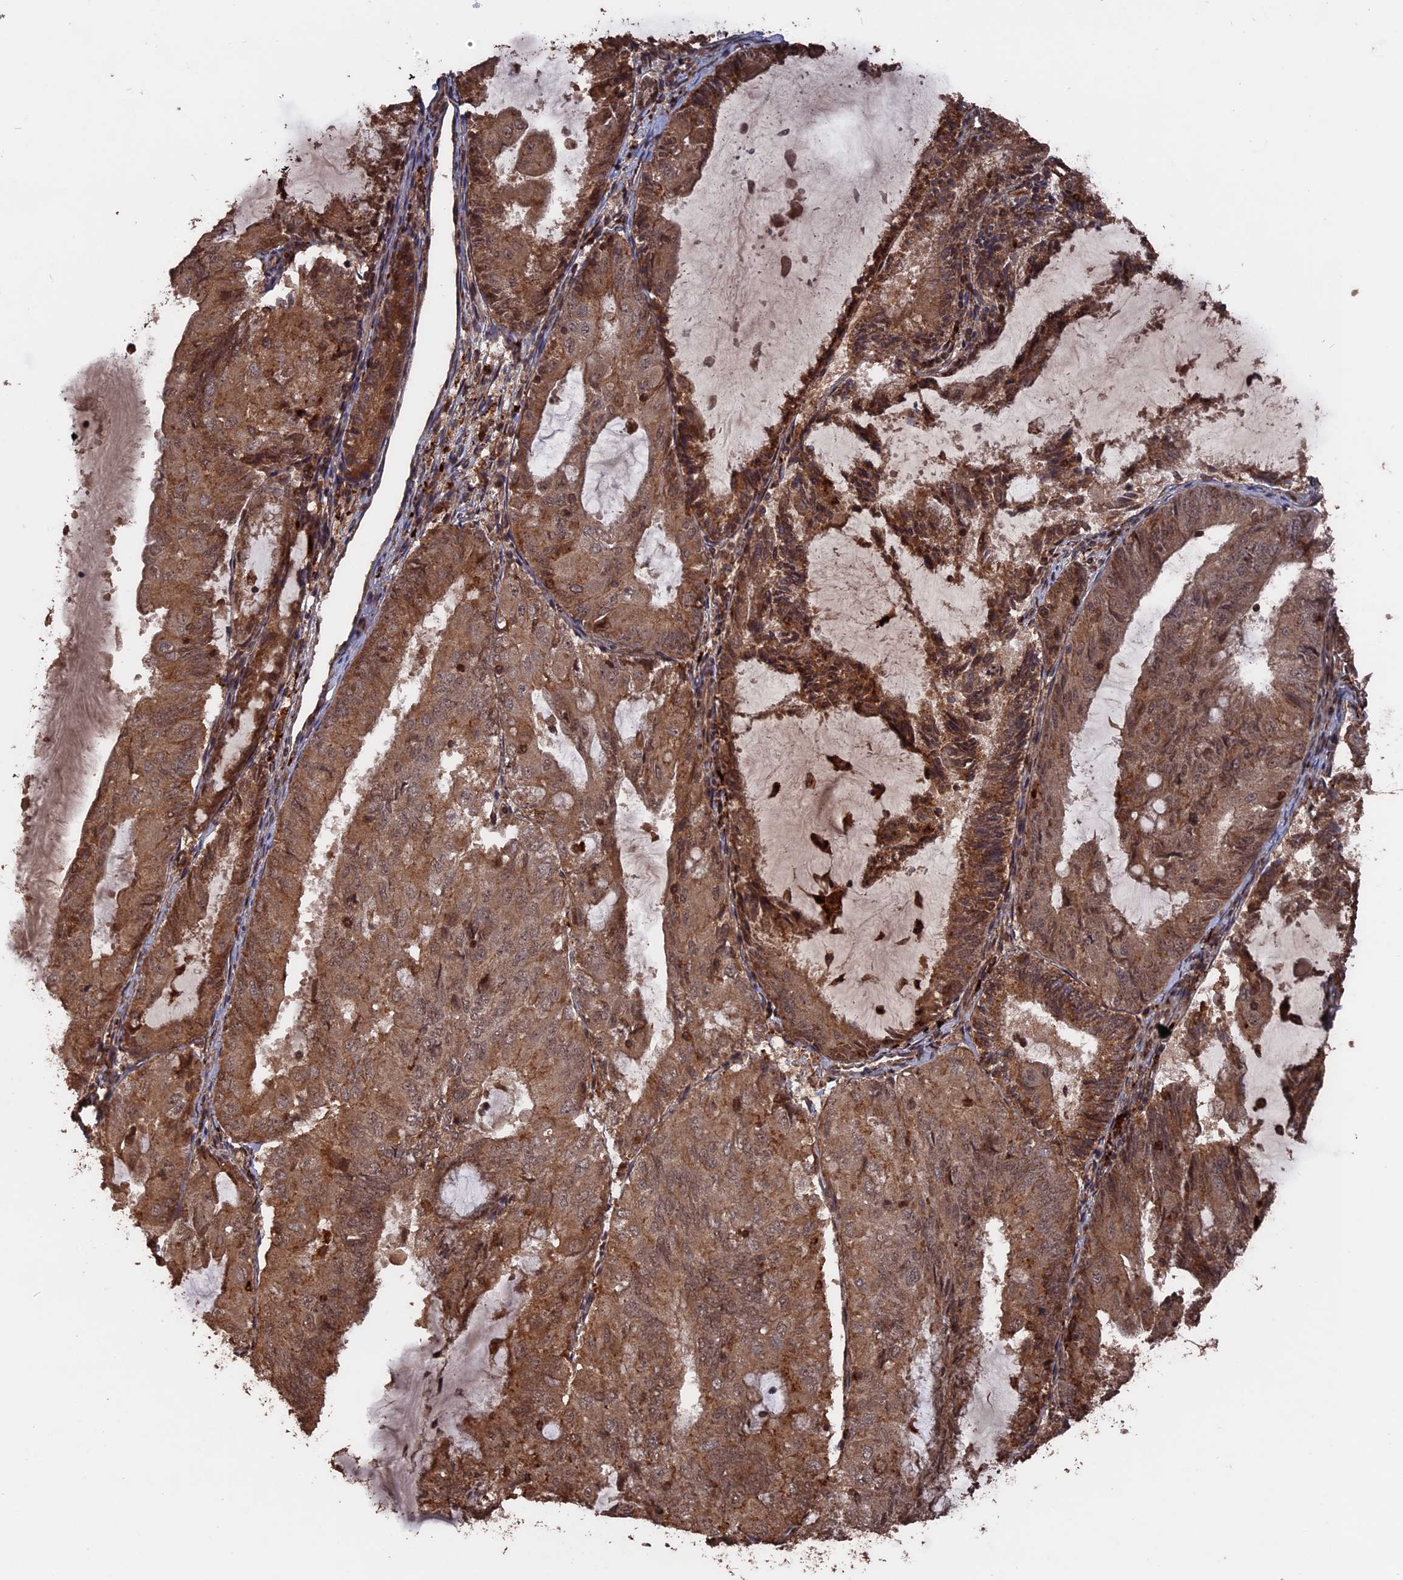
{"staining": {"intensity": "moderate", "quantity": ">75%", "location": "cytoplasmic/membranous,nuclear"}, "tissue": "endometrial cancer", "cell_type": "Tumor cells", "image_type": "cancer", "snomed": [{"axis": "morphology", "description": "Adenocarcinoma, NOS"}, {"axis": "topography", "description": "Endometrium"}], "caption": "Immunohistochemical staining of human endometrial cancer (adenocarcinoma) shows medium levels of moderate cytoplasmic/membranous and nuclear protein expression in about >75% of tumor cells.", "gene": "TELO2", "patient": {"sex": "female", "age": 81}}